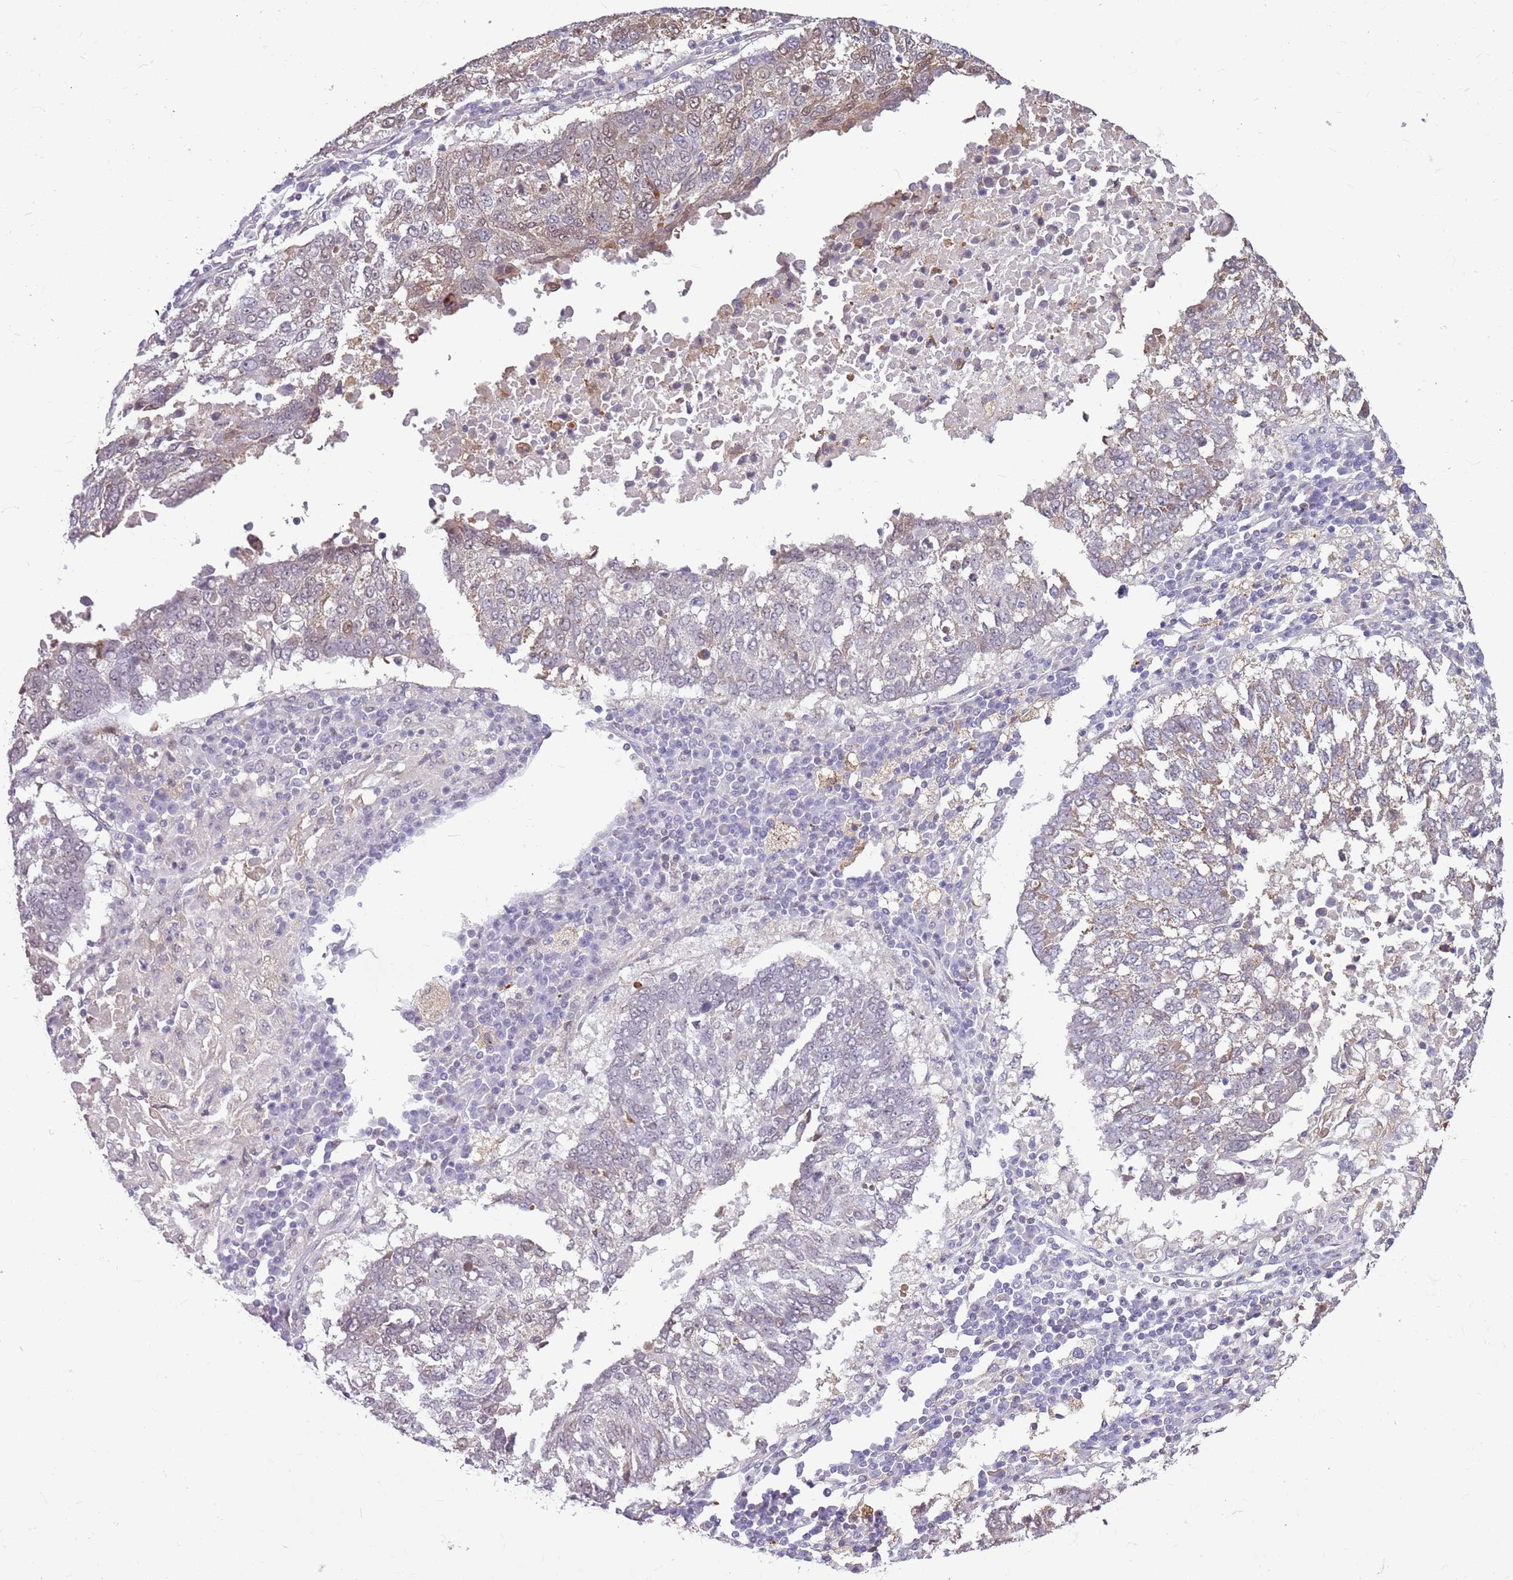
{"staining": {"intensity": "weak", "quantity": "<25%", "location": "cytoplasmic/membranous,nuclear"}, "tissue": "lung cancer", "cell_type": "Tumor cells", "image_type": "cancer", "snomed": [{"axis": "morphology", "description": "Squamous cell carcinoma, NOS"}, {"axis": "topography", "description": "Lung"}], "caption": "Micrograph shows no protein staining in tumor cells of squamous cell carcinoma (lung) tissue.", "gene": "DHX32", "patient": {"sex": "male", "age": 73}}